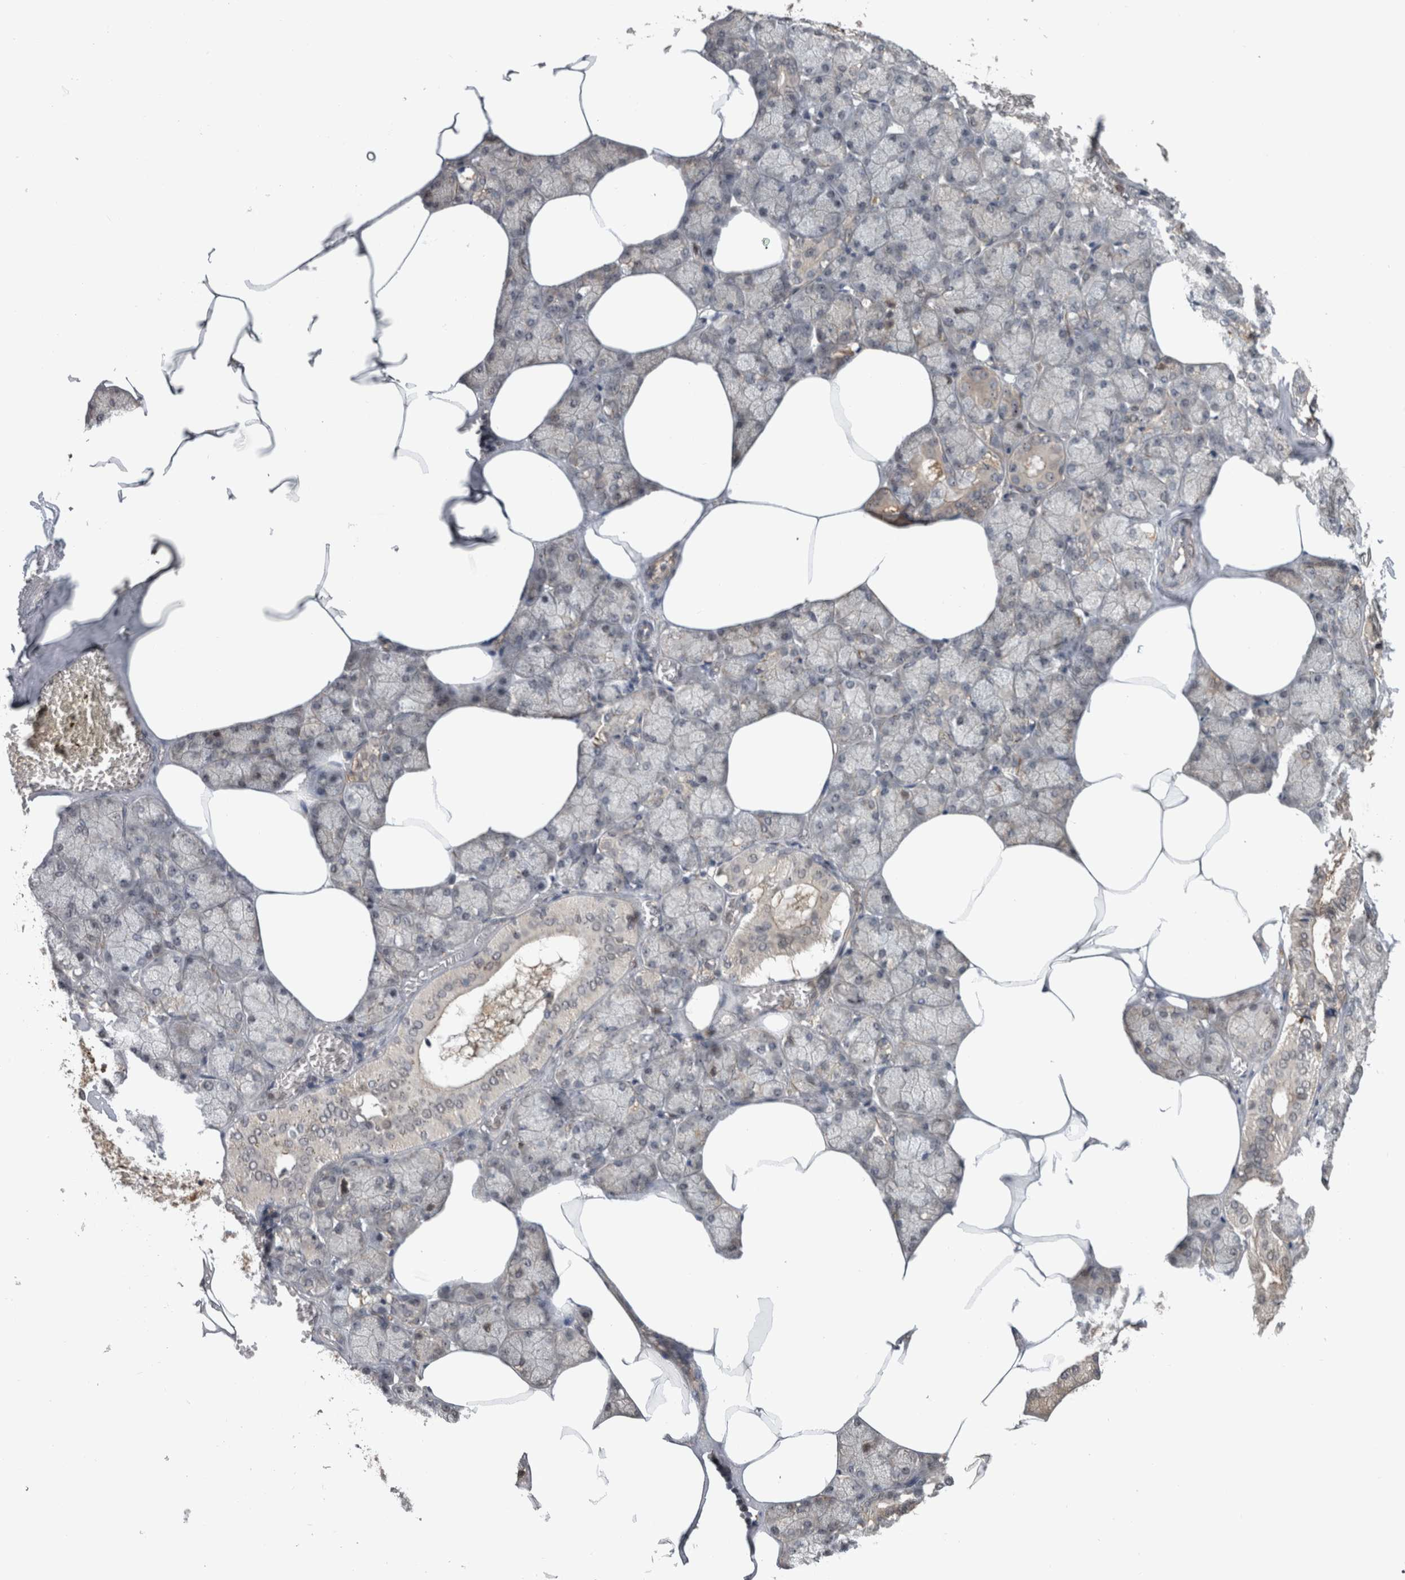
{"staining": {"intensity": "weak", "quantity": "<25%", "location": "cytoplasmic/membranous,nuclear"}, "tissue": "salivary gland", "cell_type": "Glandular cells", "image_type": "normal", "snomed": [{"axis": "morphology", "description": "Normal tissue, NOS"}, {"axis": "topography", "description": "Salivary gland"}], "caption": "Human salivary gland stained for a protein using immunohistochemistry (IHC) exhibits no expression in glandular cells.", "gene": "TDRD7", "patient": {"sex": "male", "age": 62}}